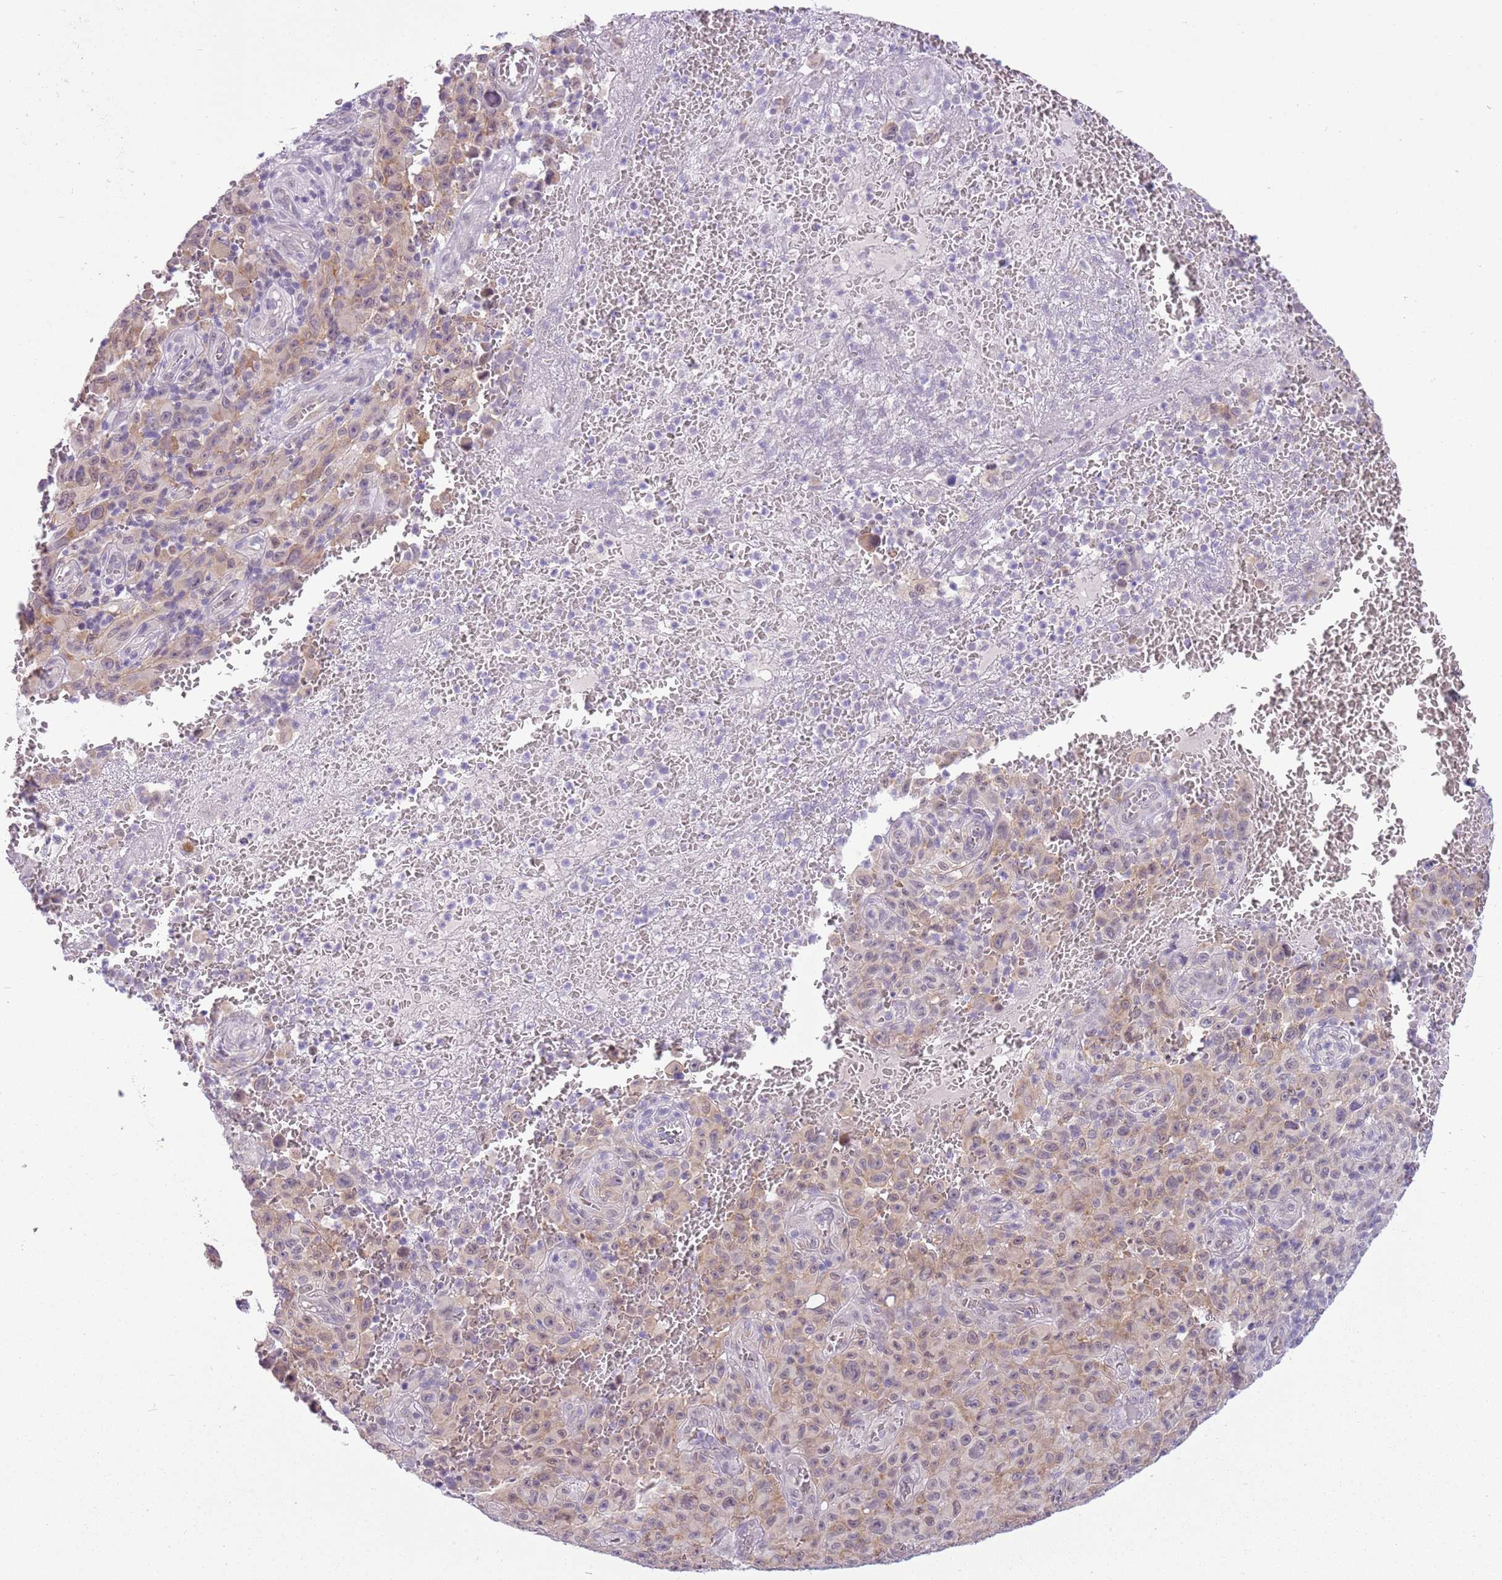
{"staining": {"intensity": "weak", "quantity": "25%-75%", "location": "cytoplasmic/membranous"}, "tissue": "melanoma", "cell_type": "Tumor cells", "image_type": "cancer", "snomed": [{"axis": "morphology", "description": "Malignant melanoma, NOS"}, {"axis": "topography", "description": "Skin"}], "caption": "Melanoma stained for a protein (brown) displays weak cytoplasmic/membranous positive staining in about 25%-75% of tumor cells.", "gene": "FAM120C", "patient": {"sex": "female", "age": 82}}